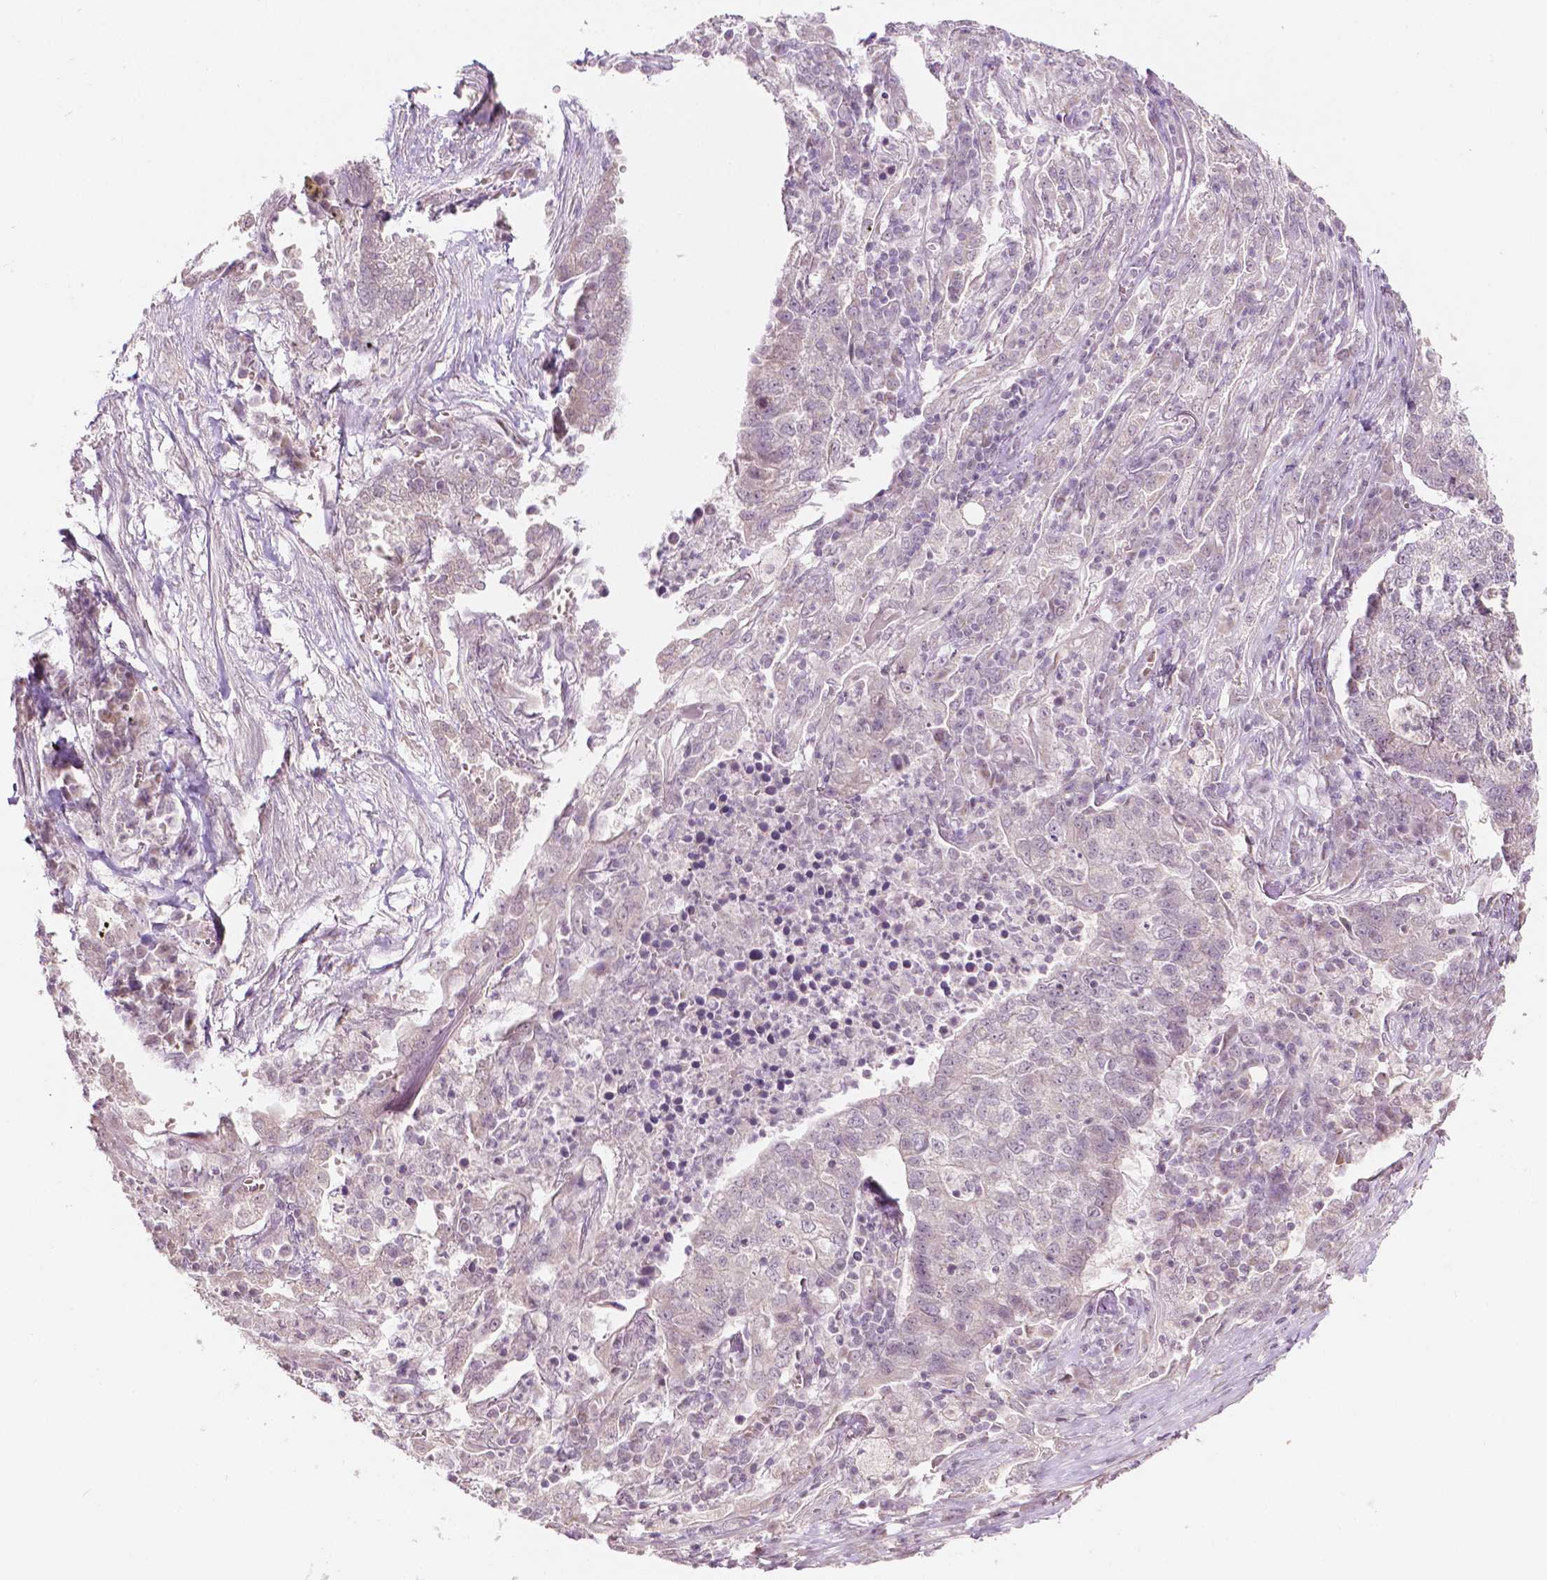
{"staining": {"intensity": "negative", "quantity": "none", "location": "none"}, "tissue": "lung cancer", "cell_type": "Tumor cells", "image_type": "cancer", "snomed": [{"axis": "morphology", "description": "Adenocarcinoma, NOS"}, {"axis": "topography", "description": "Lung"}], "caption": "This is an IHC micrograph of adenocarcinoma (lung). There is no positivity in tumor cells.", "gene": "NOS1AP", "patient": {"sex": "male", "age": 57}}